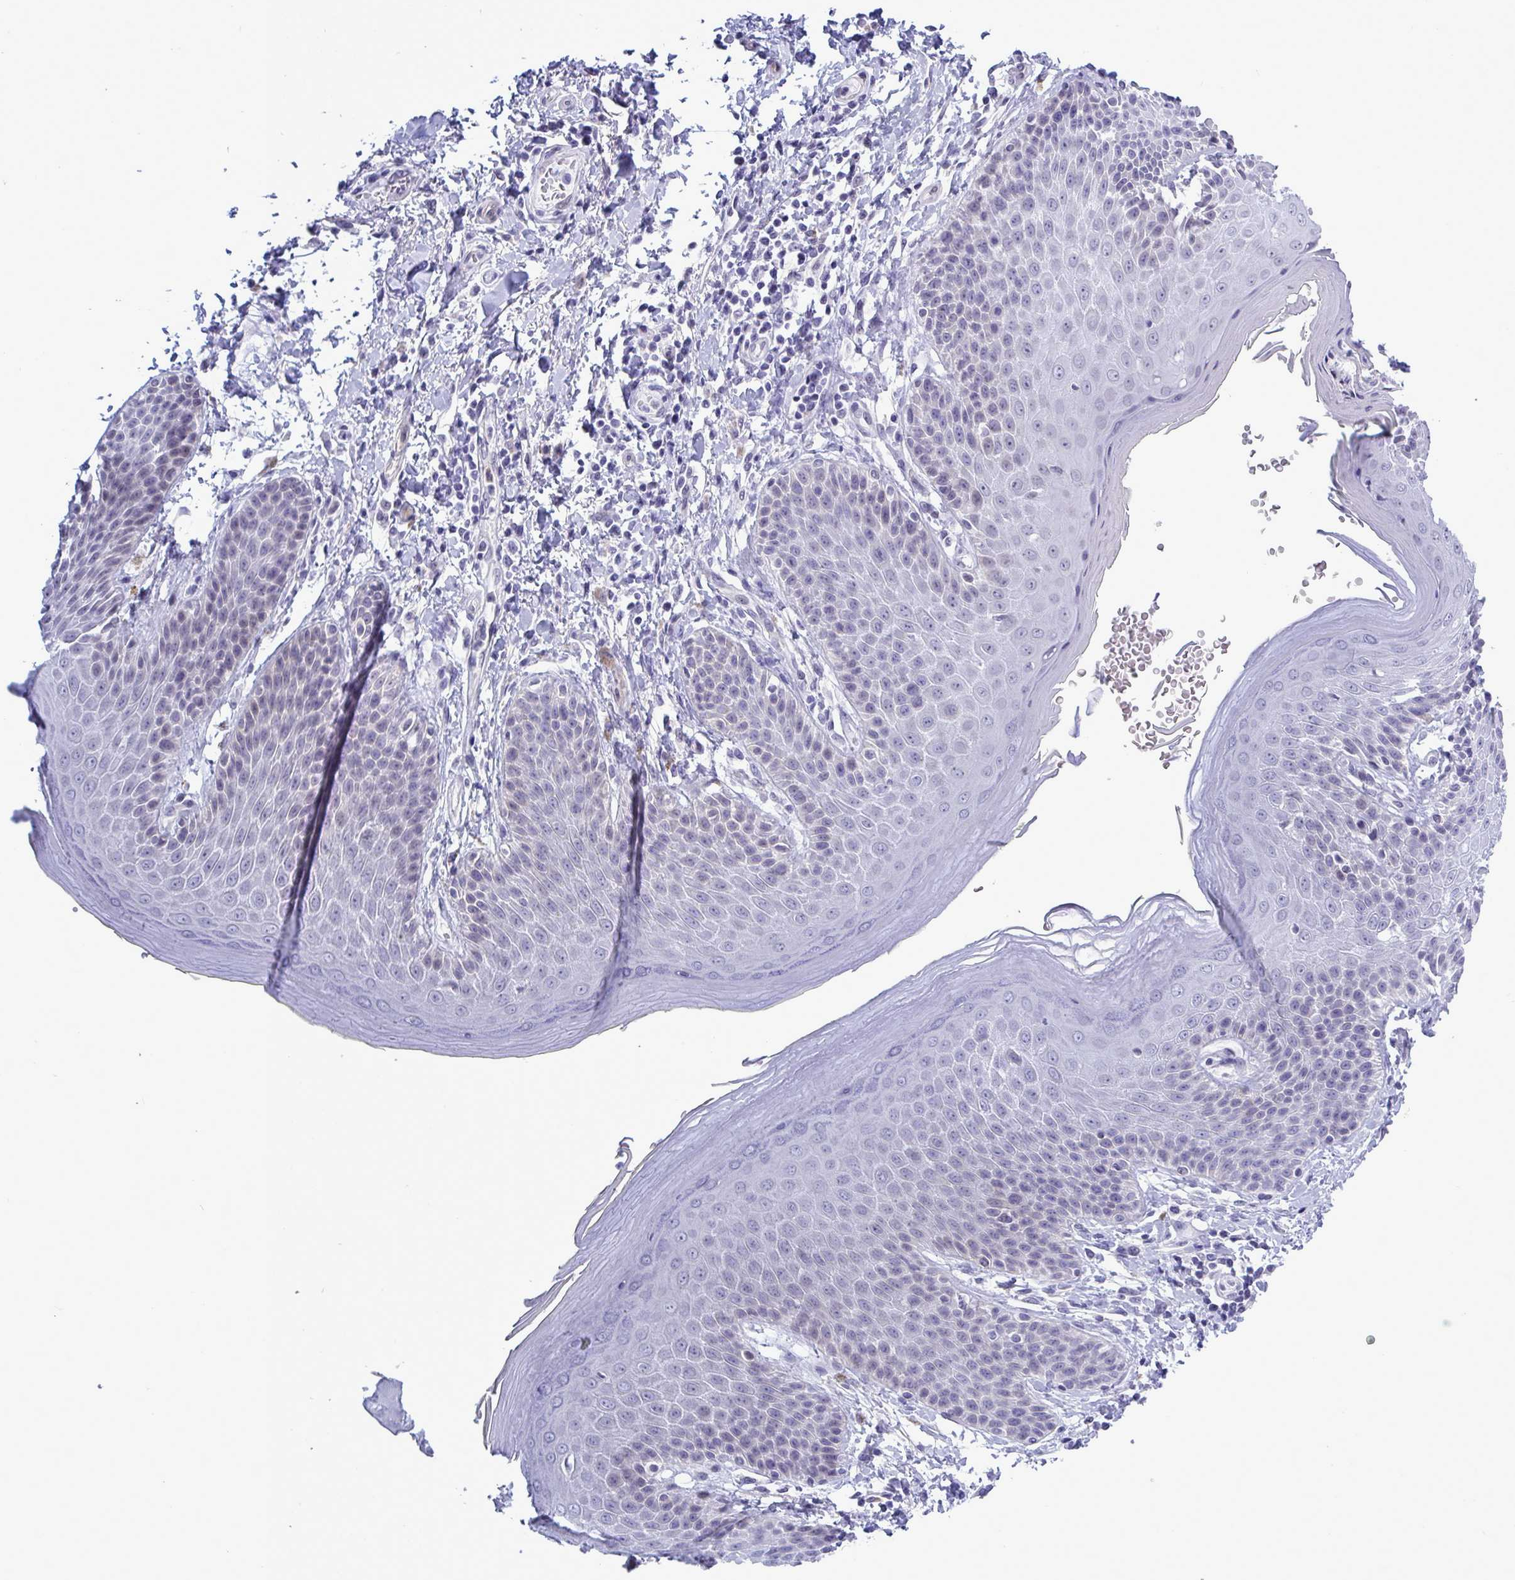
{"staining": {"intensity": "negative", "quantity": "none", "location": "none"}, "tissue": "skin", "cell_type": "Epidermal cells", "image_type": "normal", "snomed": [{"axis": "morphology", "description": "Normal tissue, NOS"}, {"axis": "topography", "description": "Peripheral nerve tissue"}], "caption": "A high-resolution micrograph shows IHC staining of unremarkable skin, which reveals no significant staining in epidermal cells. (DAB immunohistochemistry (IHC) with hematoxylin counter stain).", "gene": "MFSD4A", "patient": {"sex": "male", "age": 51}}